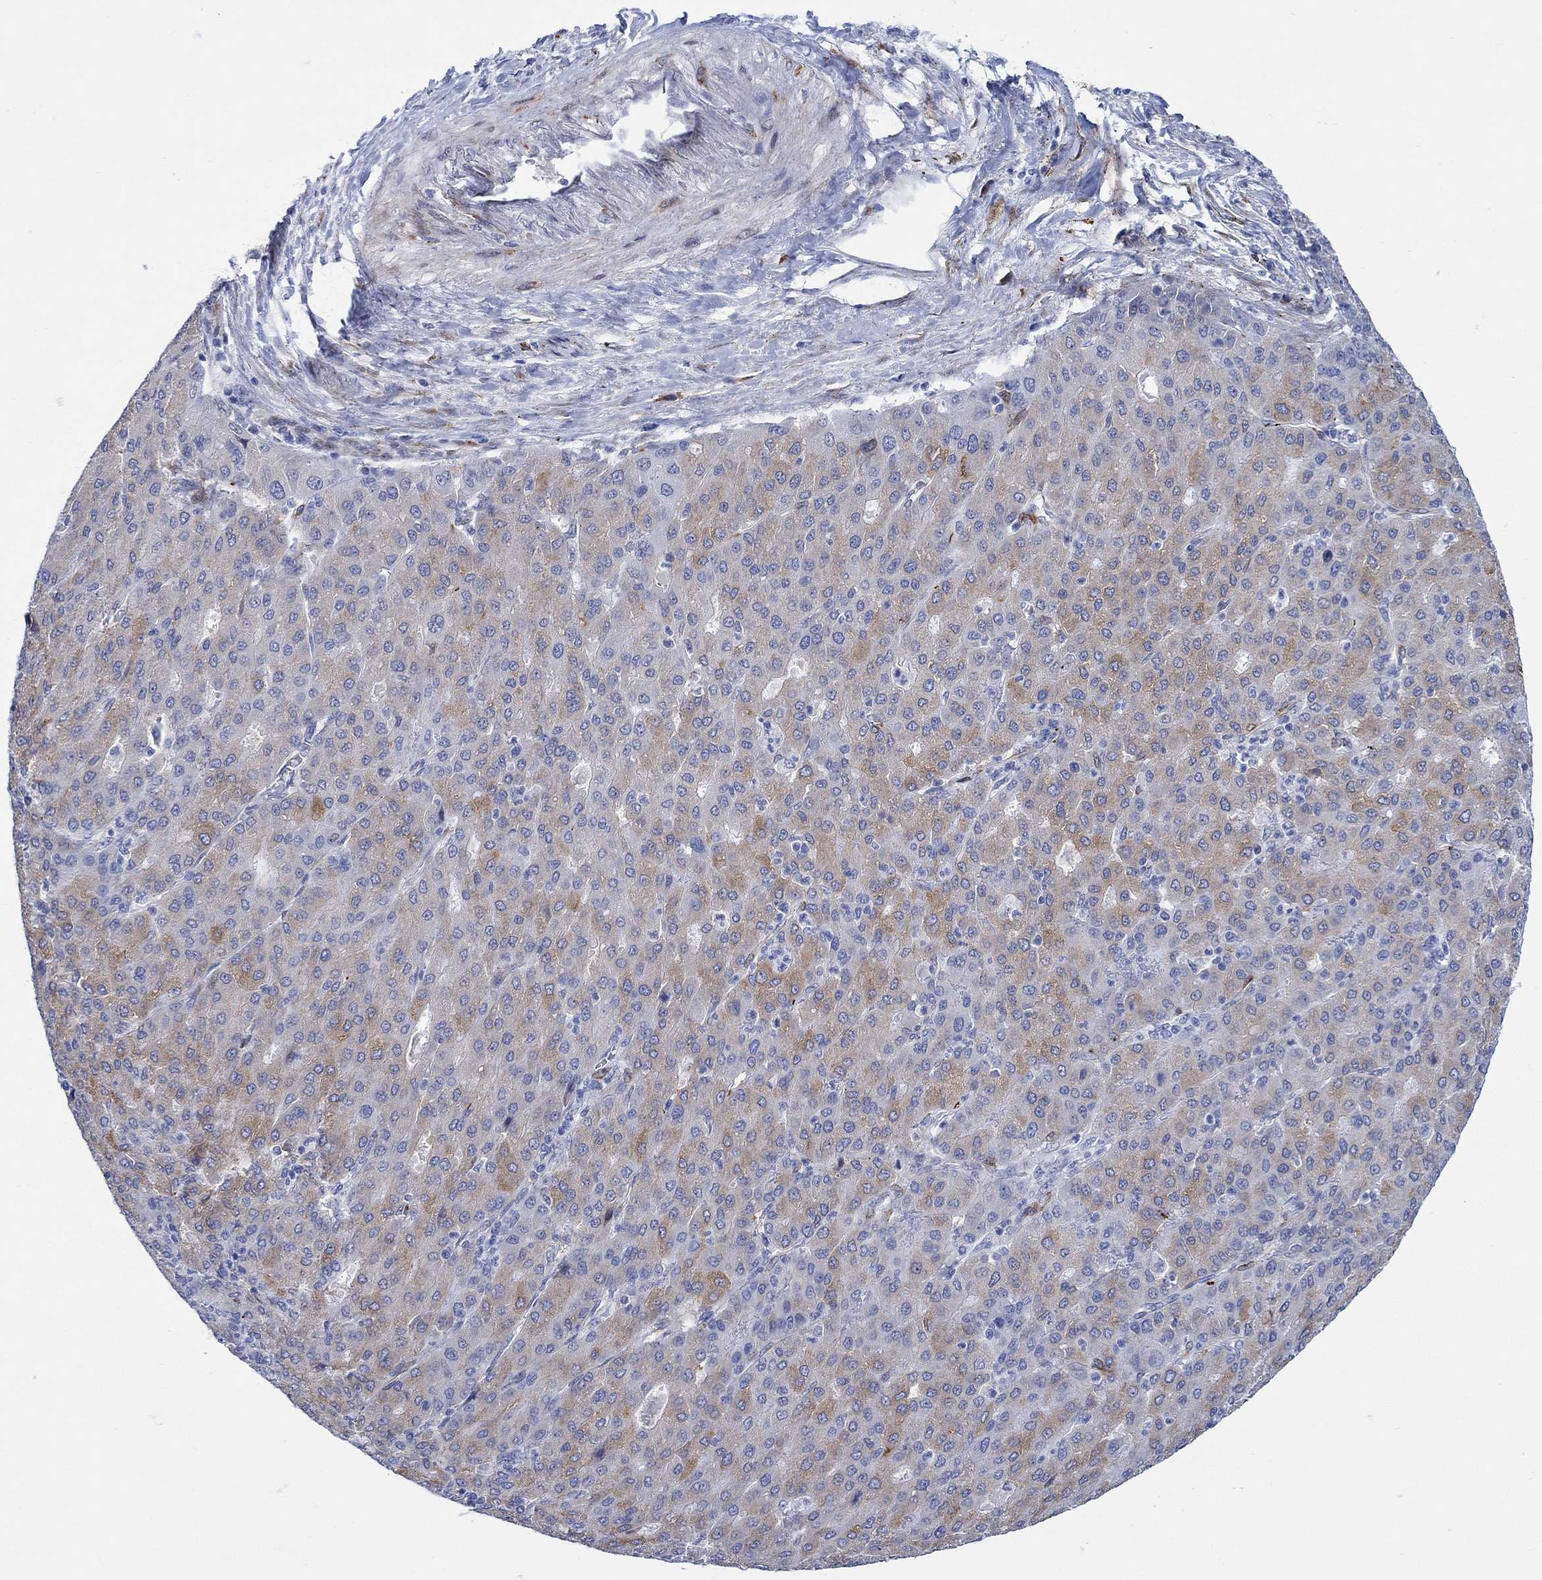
{"staining": {"intensity": "moderate", "quantity": "<25%", "location": "cytoplasmic/membranous"}, "tissue": "liver cancer", "cell_type": "Tumor cells", "image_type": "cancer", "snomed": [{"axis": "morphology", "description": "Carcinoma, Hepatocellular, NOS"}, {"axis": "topography", "description": "Liver"}], "caption": "IHC photomicrograph of neoplastic tissue: hepatocellular carcinoma (liver) stained using IHC displays low levels of moderate protein expression localized specifically in the cytoplasmic/membranous of tumor cells, appearing as a cytoplasmic/membranous brown color.", "gene": "KSR2", "patient": {"sex": "male", "age": 65}}